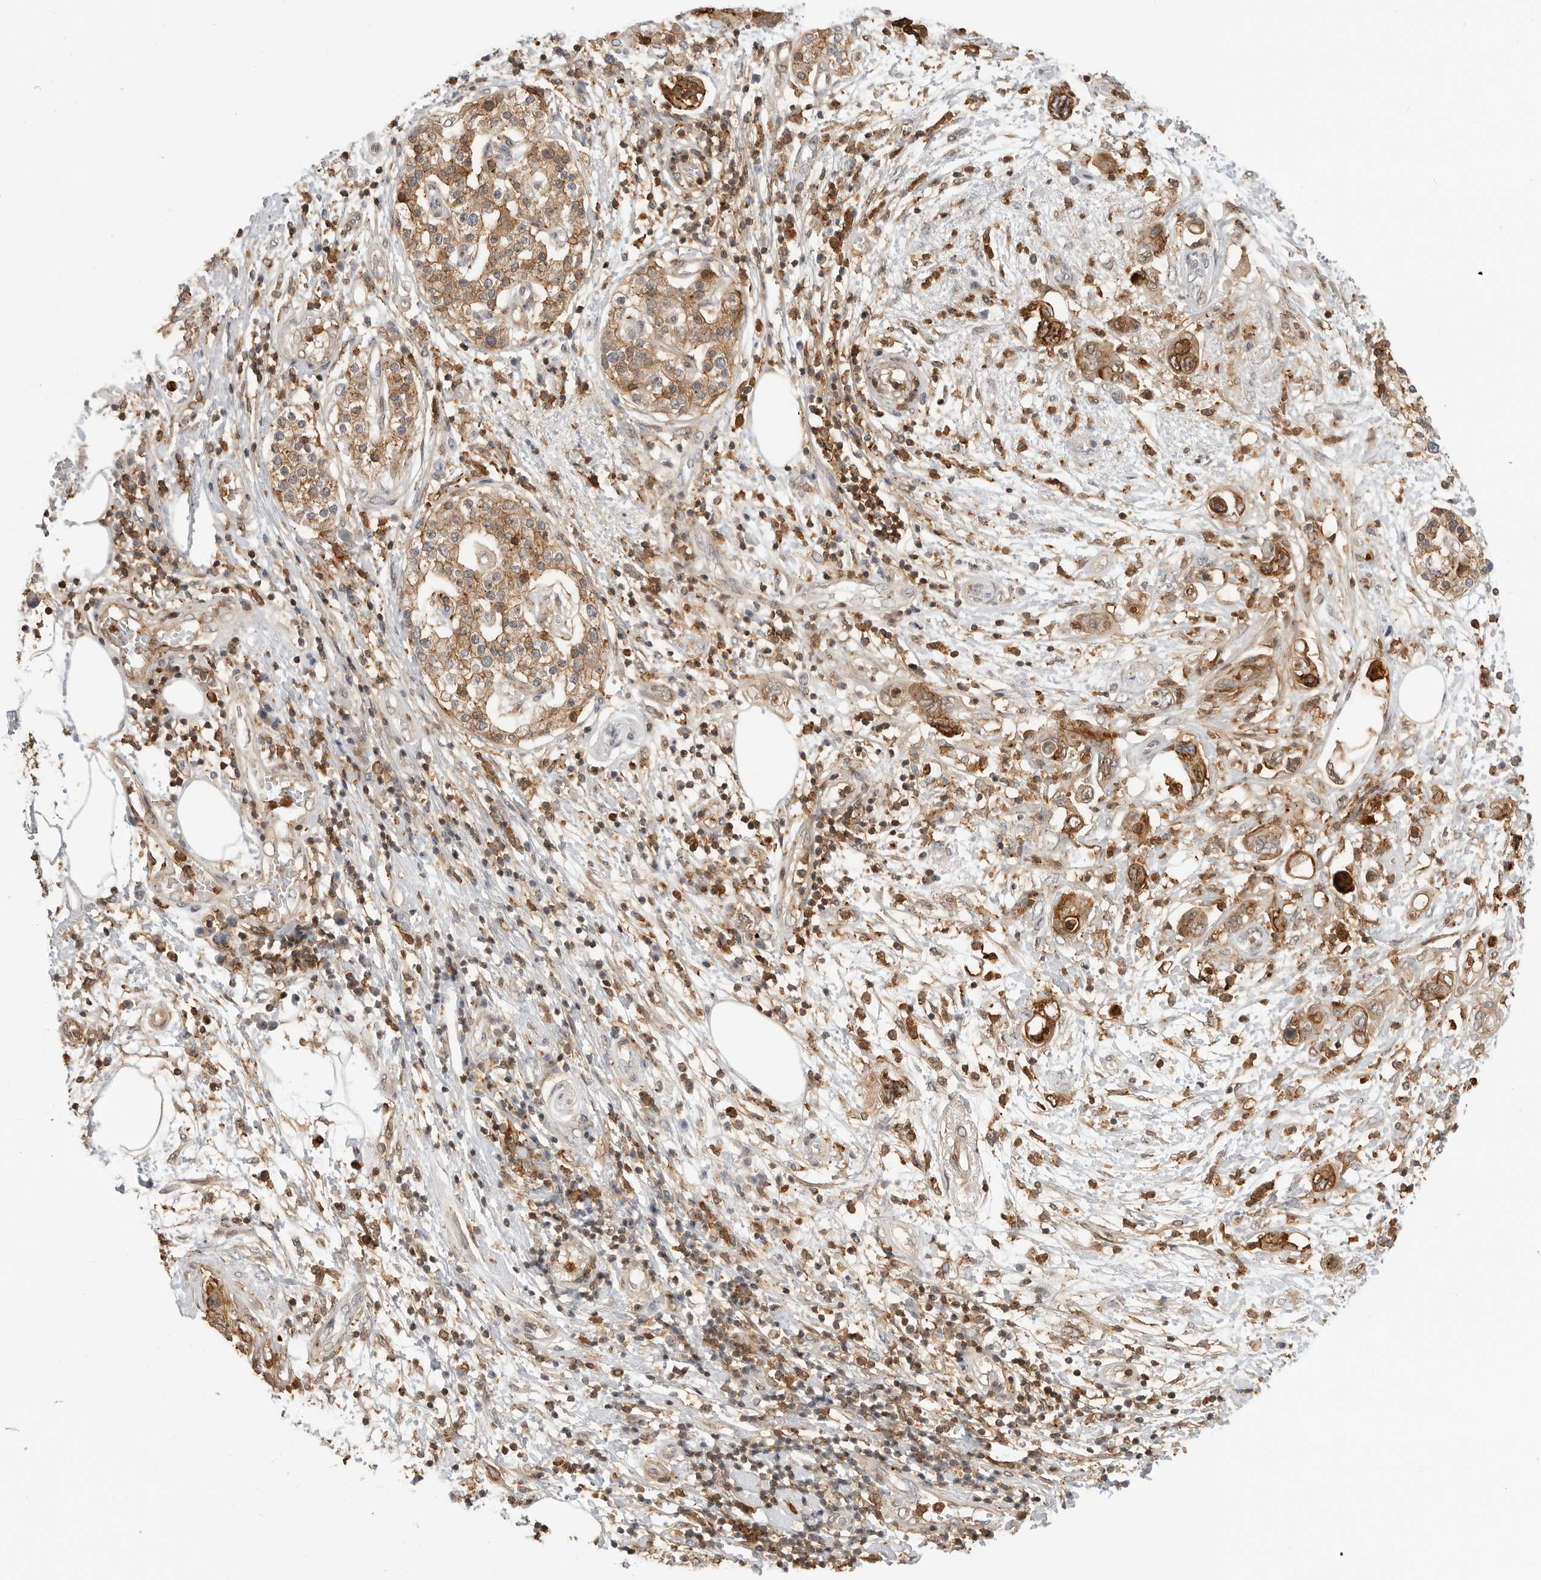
{"staining": {"intensity": "moderate", "quantity": ">75%", "location": "cytoplasmic/membranous"}, "tissue": "pancreatic cancer", "cell_type": "Tumor cells", "image_type": "cancer", "snomed": [{"axis": "morphology", "description": "Adenocarcinoma, NOS"}, {"axis": "topography", "description": "Pancreas"}], "caption": "Protein staining reveals moderate cytoplasmic/membranous expression in approximately >75% of tumor cells in adenocarcinoma (pancreatic).", "gene": "ANXA11", "patient": {"sex": "female", "age": 73}}